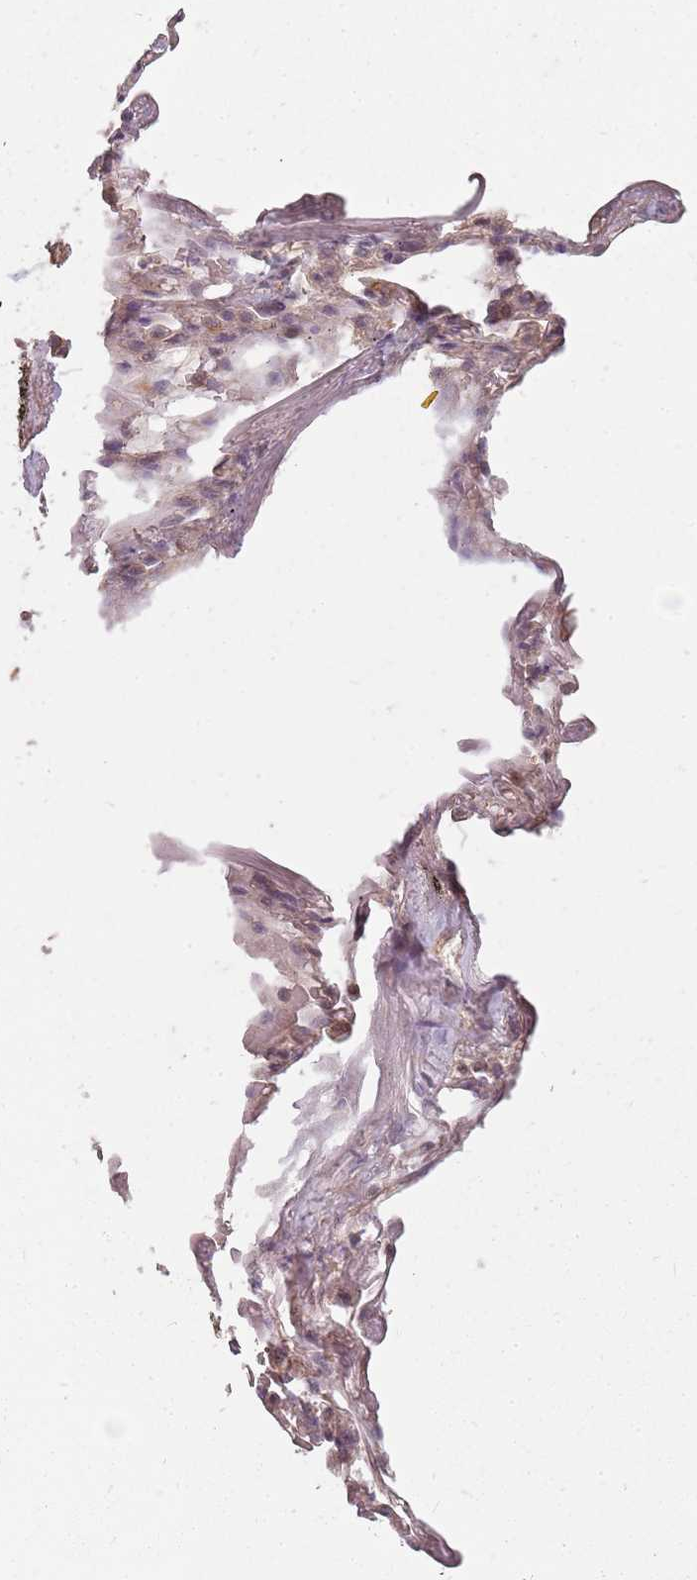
{"staining": {"intensity": "weak", "quantity": "25%-75%", "location": "cytoplasmic/membranous"}, "tissue": "adipose tissue", "cell_type": "Adipocytes", "image_type": "normal", "snomed": [{"axis": "morphology", "description": "Normal tissue, NOS"}, {"axis": "topography", "description": "Lymph node"}, {"axis": "topography", "description": "Bronchus"}], "caption": "The histopathology image shows staining of normal adipose tissue, revealing weak cytoplasmic/membranous protein staining (brown color) within adipocytes.", "gene": "PPP1R14C", "patient": {"sex": "male", "age": 63}}